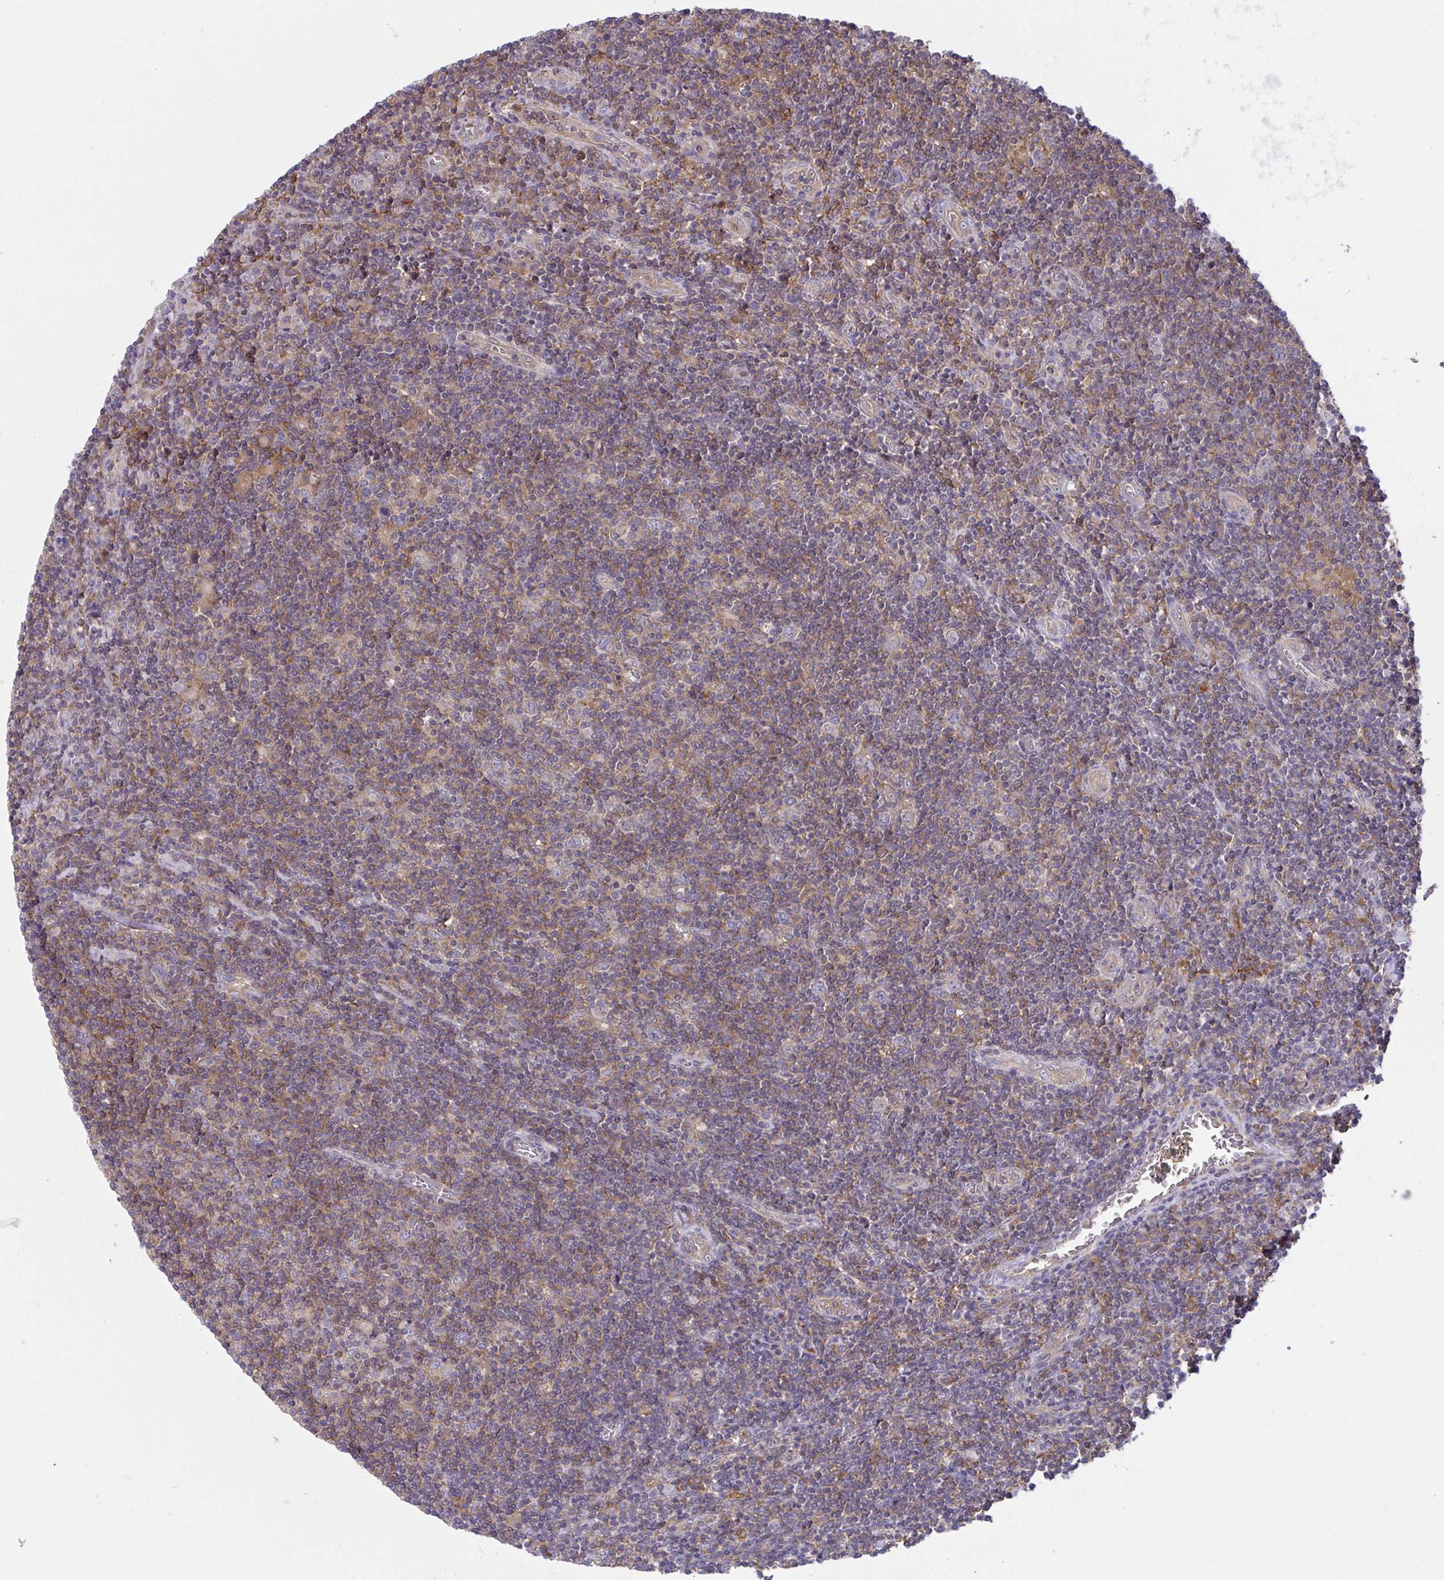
{"staining": {"intensity": "weak", "quantity": ">75%", "location": "cytoplasmic/membranous"}, "tissue": "lymphoma", "cell_type": "Tumor cells", "image_type": "cancer", "snomed": [{"axis": "morphology", "description": "Hodgkin's disease, NOS"}, {"axis": "topography", "description": "Lymph node"}], "caption": "Lymphoma was stained to show a protein in brown. There is low levels of weak cytoplasmic/membranous staining in about >75% of tumor cells. The staining is performed using DAB (3,3'-diaminobenzidine) brown chromogen to label protein expression. The nuclei are counter-stained blue using hematoxylin.", "gene": "ALDH16A1", "patient": {"sex": "male", "age": 40}}